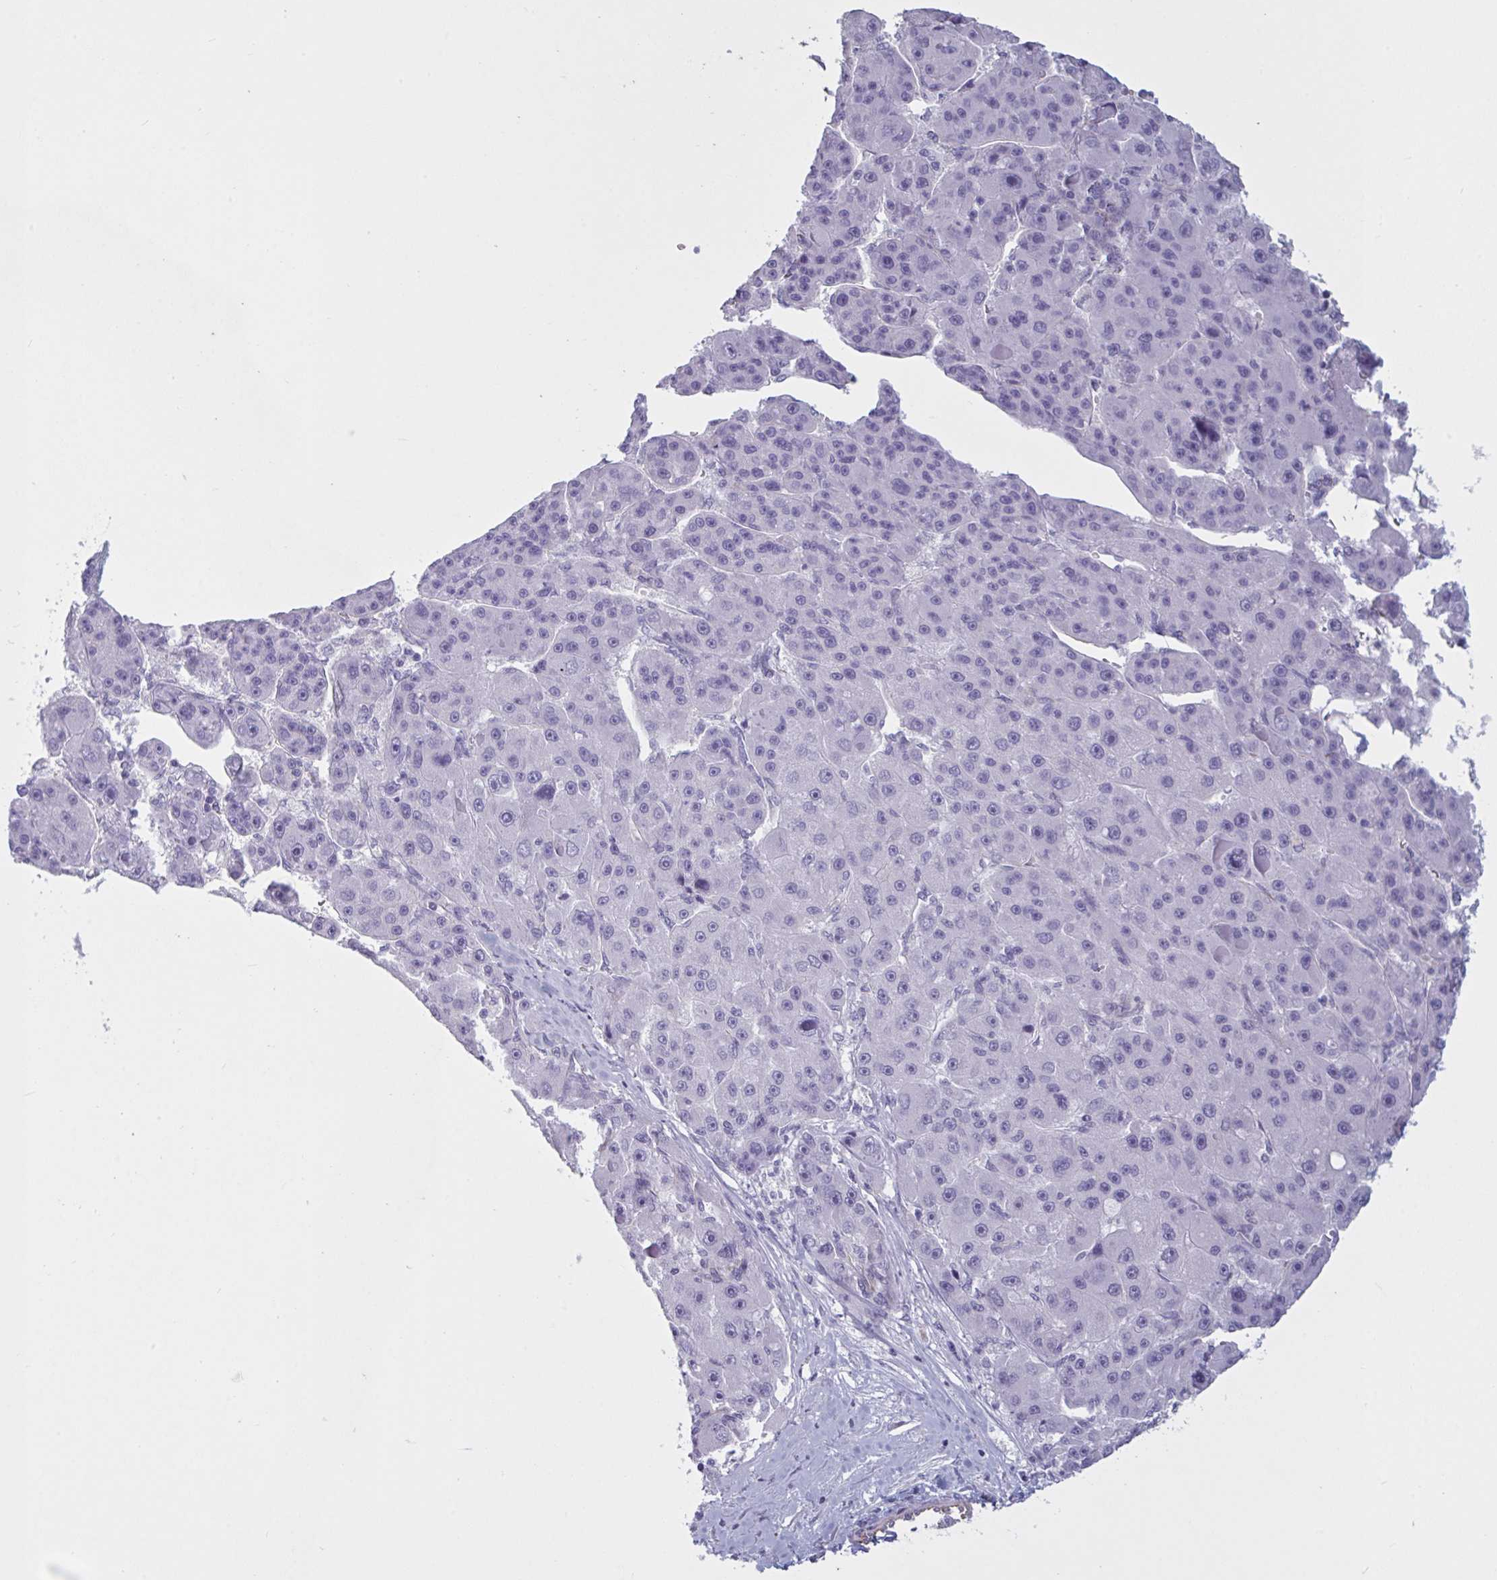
{"staining": {"intensity": "negative", "quantity": "none", "location": "none"}, "tissue": "liver cancer", "cell_type": "Tumor cells", "image_type": "cancer", "snomed": [{"axis": "morphology", "description": "Carcinoma, Hepatocellular, NOS"}, {"axis": "topography", "description": "Liver"}], "caption": "The immunohistochemistry (IHC) photomicrograph has no significant expression in tumor cells of hepatocellular carcinoma (liver) tissue.", "gene": "OR1L3", "patient": {"sex": "male", "age": 76}}